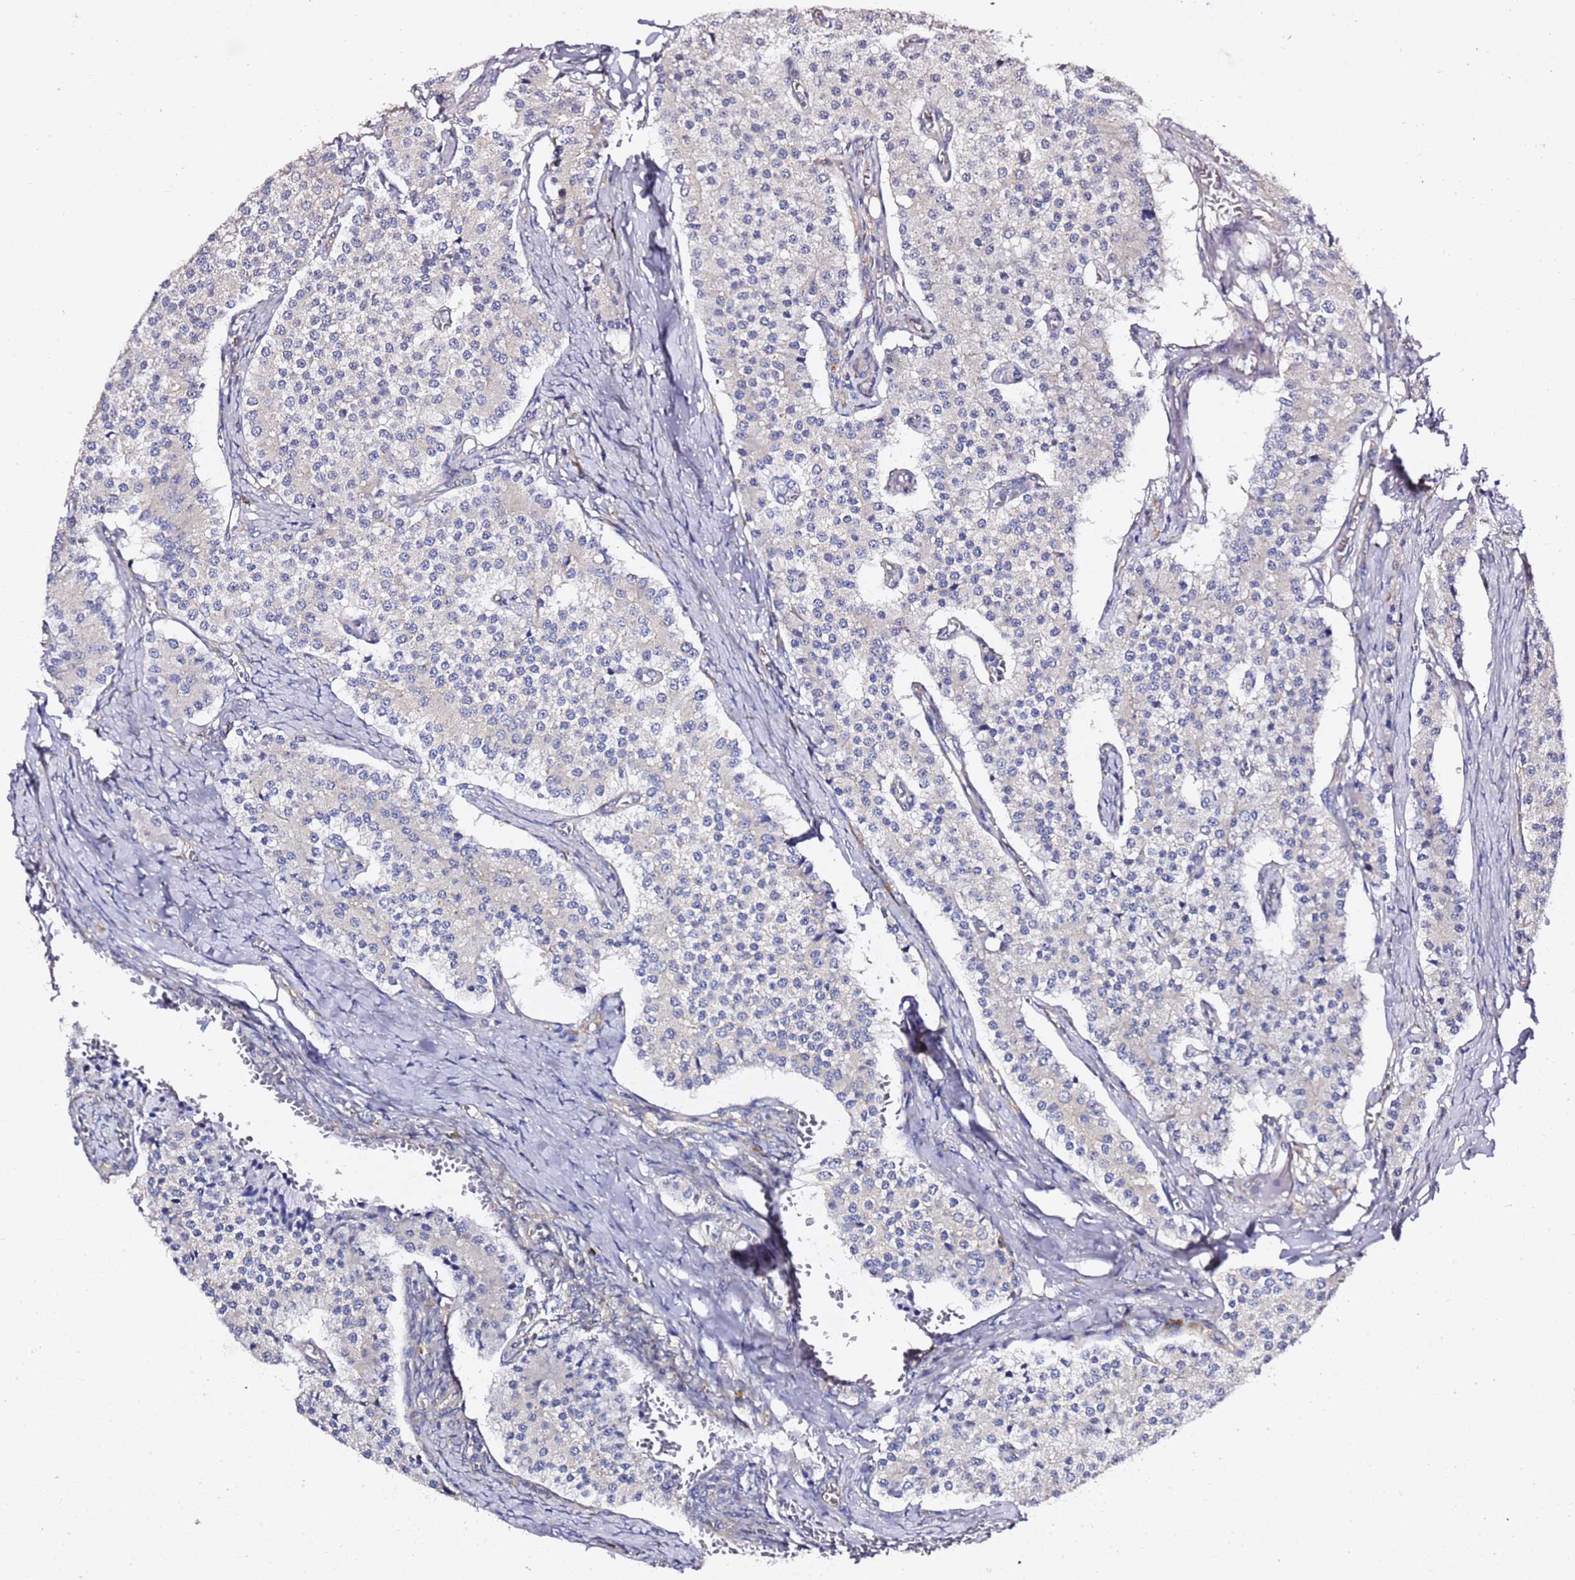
{"staining": {"intensity": "negative", "quantity": "none", "location": "none"}, "tissue": "carcinoid", "cell_type": "Tumor cells", "image_type": "cancer", "snomed": [{"axis": "morphology", "description": "Carcinoid, malignant, NOS"}, {"axis": "topography", "description": "Colon"}], "caption": "High magnification brightfield microscopy of carcinoid stained with DAB (brown) and counterstained with hematoxylin (blue): tumor cells show no significant staining.", "gene": "TPST1", "patient": {"sex": "female", "age": 52}}